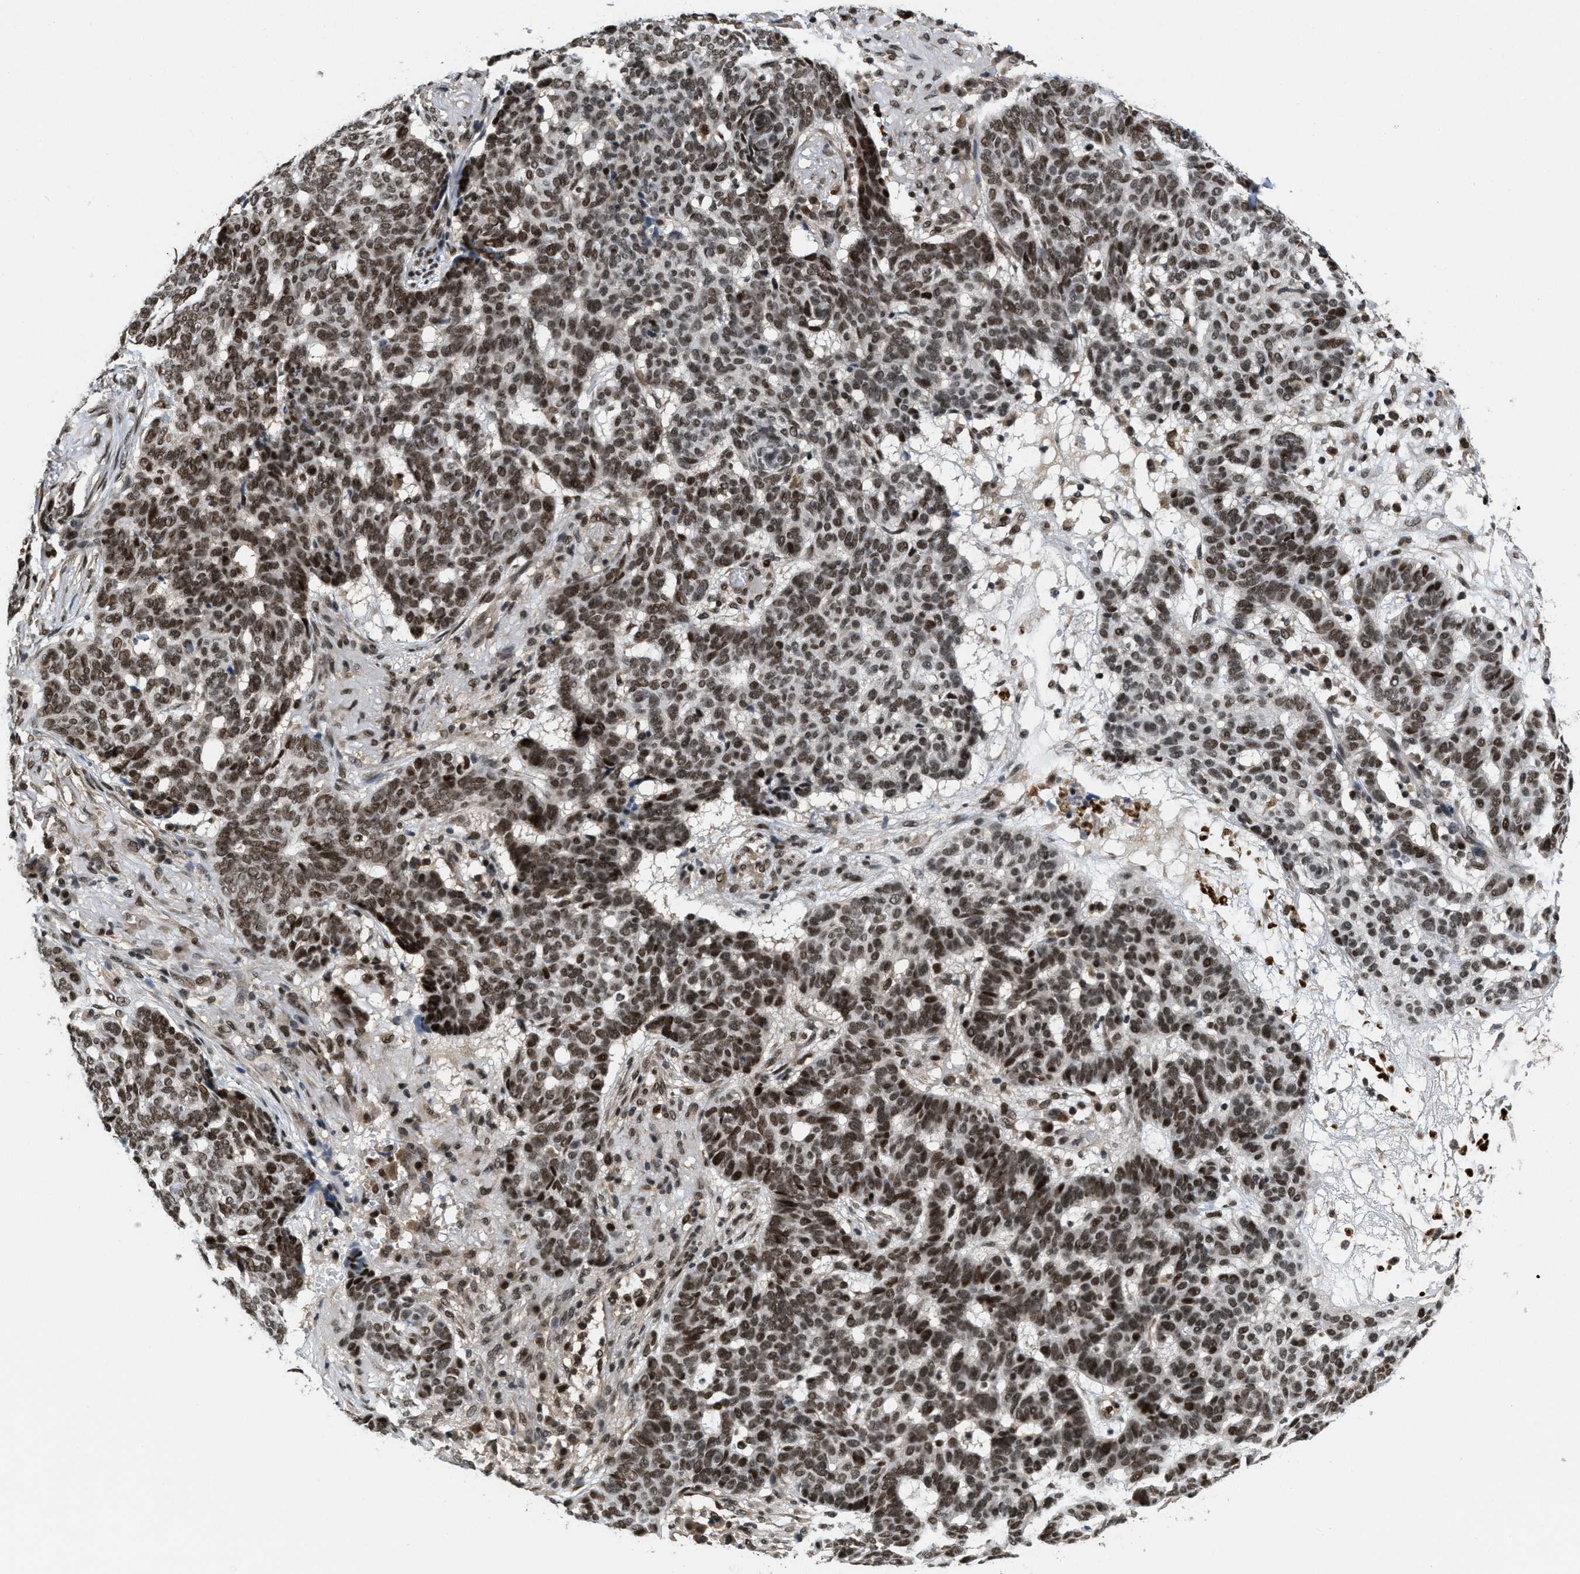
{"staining": {"intensity": "strong", "quantity": ">75%", "location": "nuclear"}, "tissue": "skin cancer", "cell_type": "Tumor cells", "image_type": "cancer", "snomed": [{"axis": "morphology", "description": "Basal cell carcinoma"}, {"axis": "topography", "description": "Skin"}], "caption": "Tumor cells exhibit high levels of strong nuclear positivity in about >75% of cells in human skin cancer (basal cell carcinoma).", "gene": "CUL4B", "patient": {"sex": "male", "age": 85}}